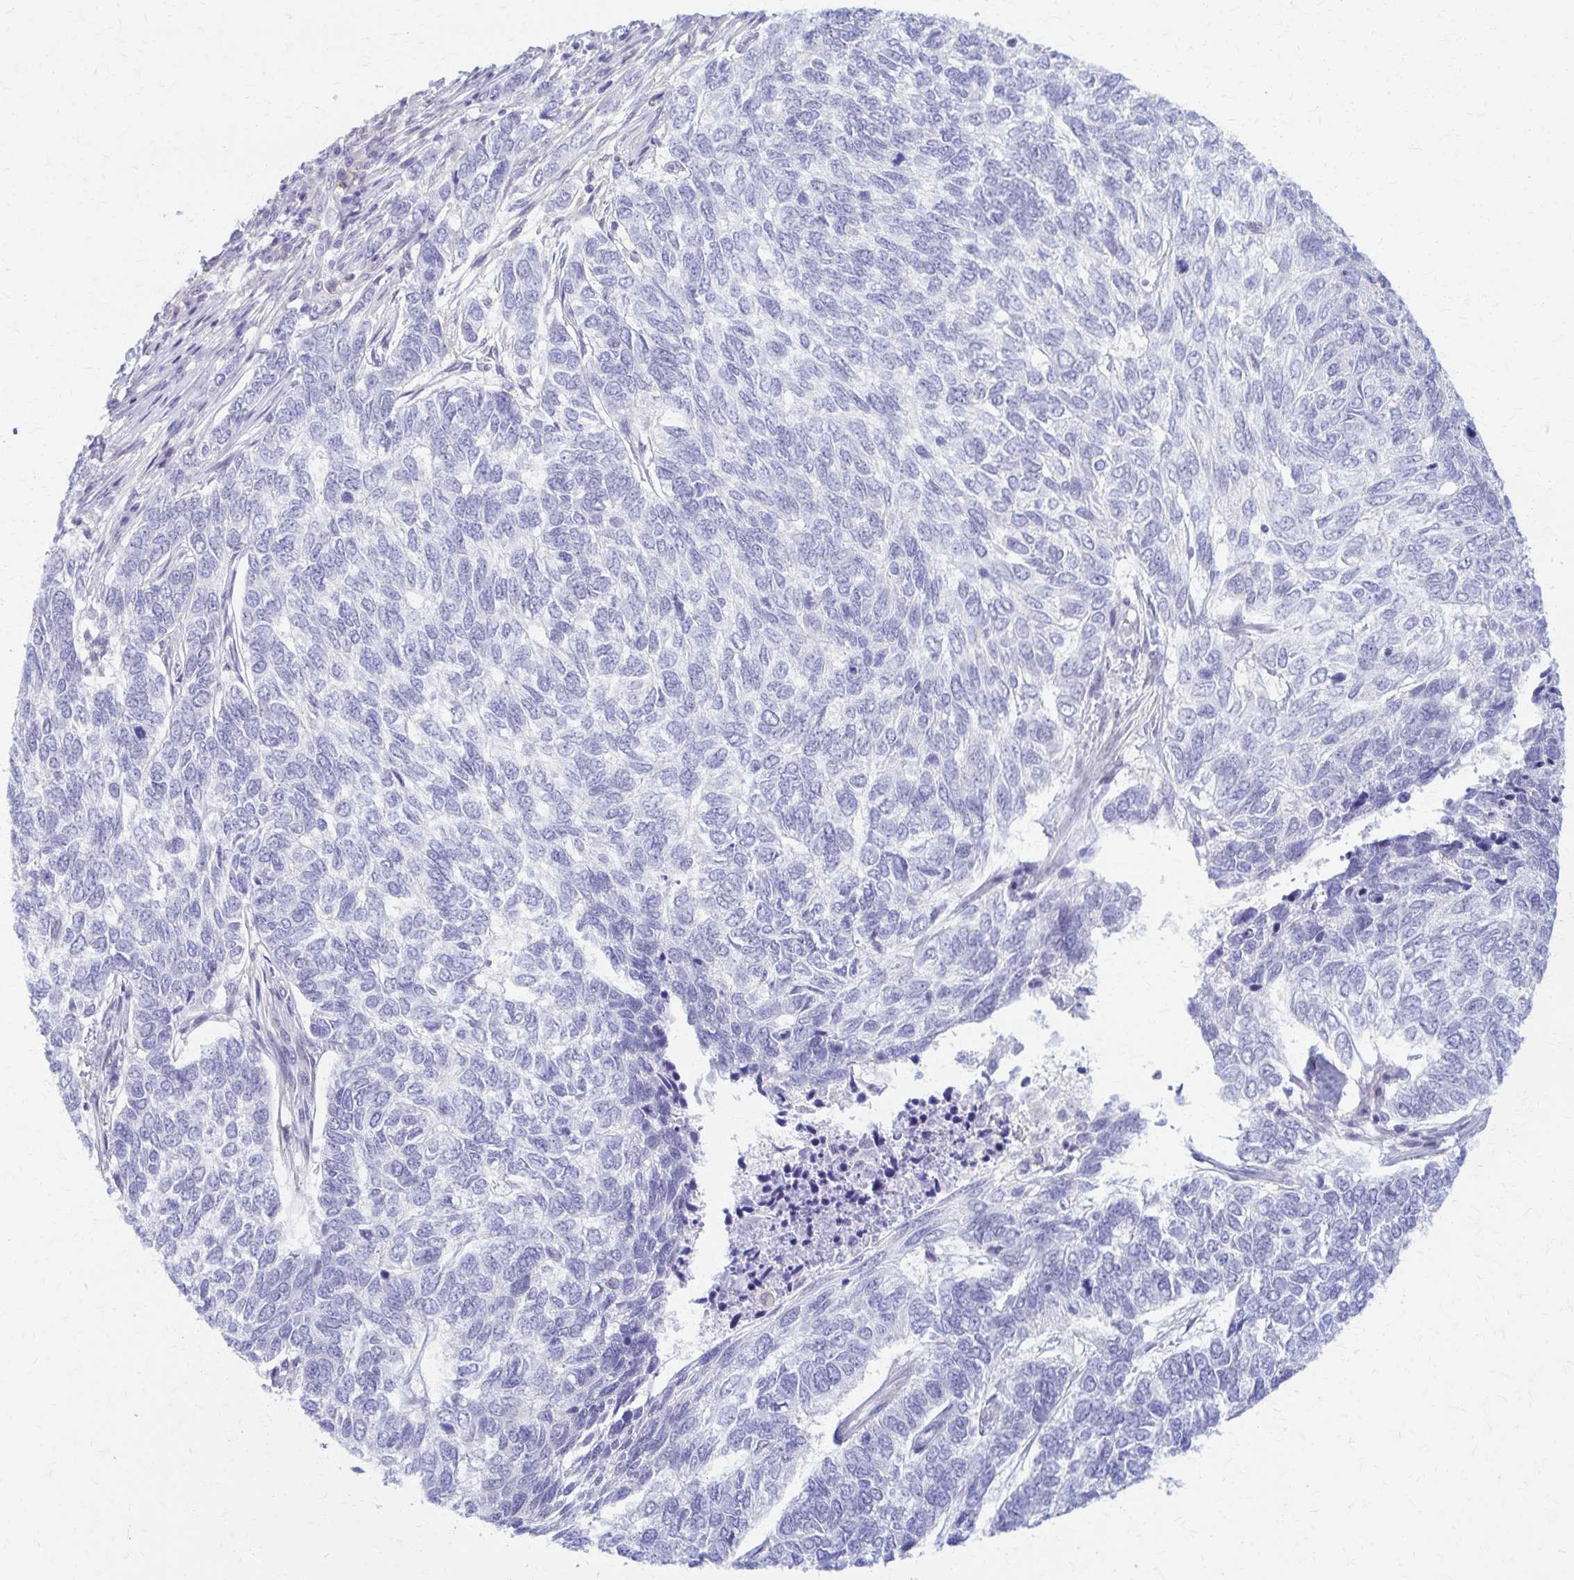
{"staining": {"intensity": "negative", "quantity": "none", "location": "none"}, "tissue": "skin cancer", "cell_type": "Tumor cells", "image_type": "cancer", "snomed": [{"axis": "morphology", "description": "Basal cell carcinoma"}, {"axis": "topography", "description": "Skin"}], "caption": "DAB (3,3'-diaminobenzidine) immunohistochemical staining of human skin cancer (basal cell carcinoma) reveals no significant staining in tumor cells.", "gene": "RHOBTB2", "patient": {"sex": "female", "age": 65}}